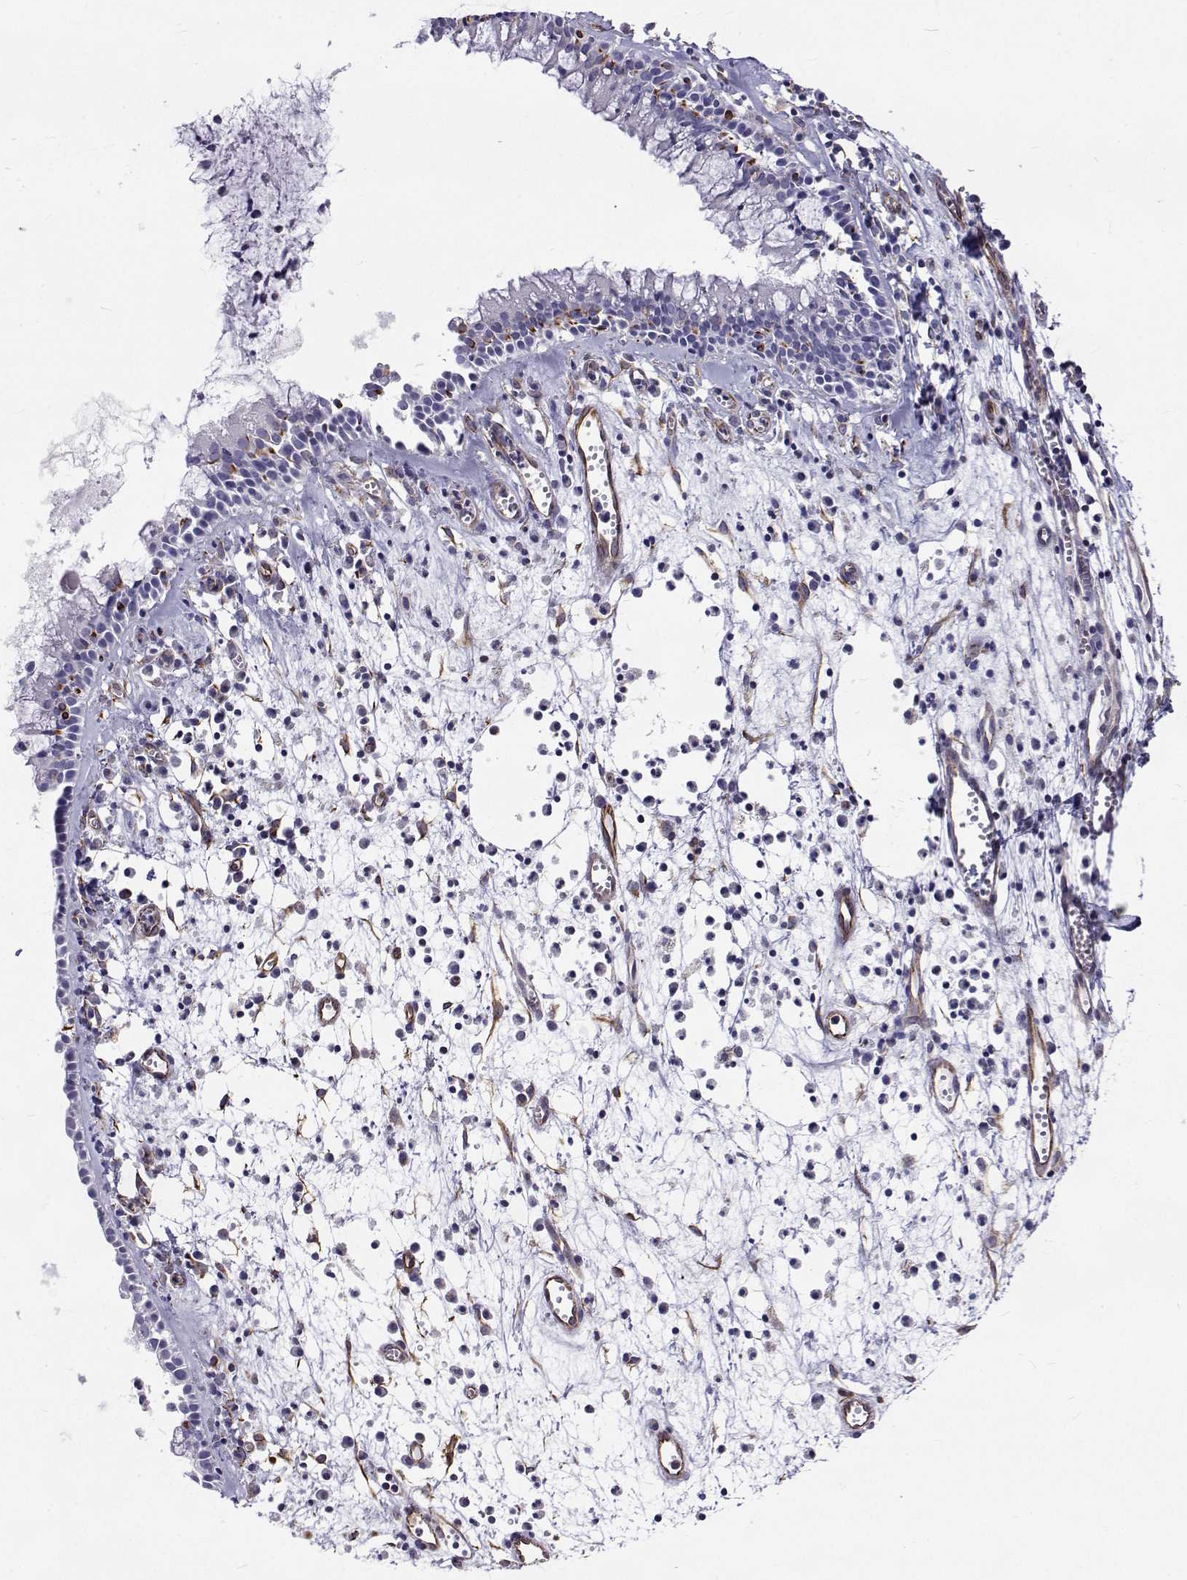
{"staining": {"intensity": "negative", "quantity": "none", "location": "none"}, "tissue": "nasopharynx", "cell_type": "Respiratory epithelial cells", "image_type": "normal", "snomed": [{"axis": "morphology", "description": "Normal tissue, NOS"}, {"axis": "topography", "description": "Nasopharynx"}], "caption": "Immunohistochemistry image of unremarkable human nasopharynx stained for a protein (brown), which demonstrates no staining in respiratory epithelial cells.", "gene": "OPRPN", "patient": {"sex": "female", "age": 52}}